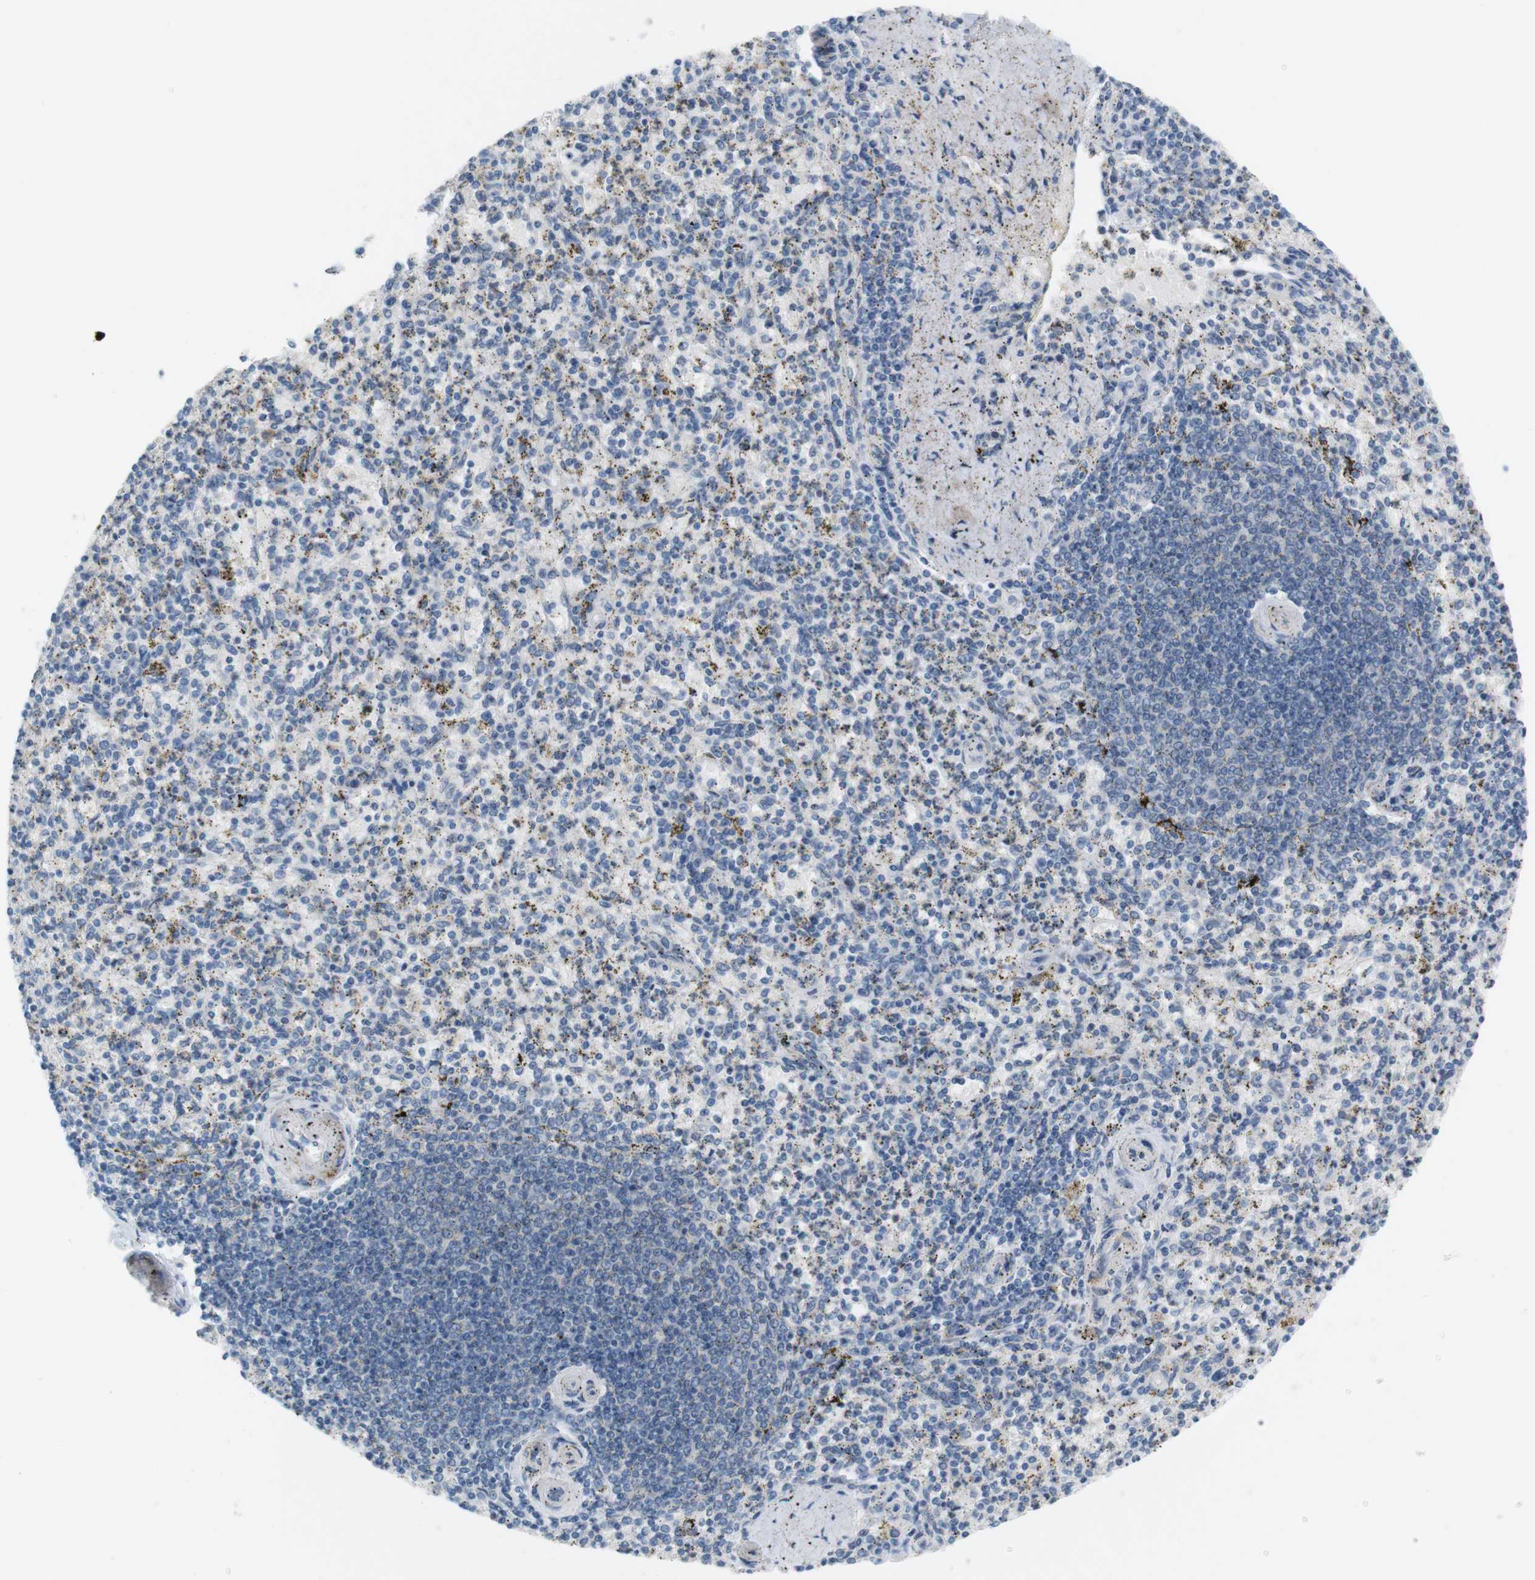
{"staining": {"intensity": "negative", "quantity": "none", "location": "none"}, "tissue": "spleen", "cell_type": "Cells in red pulp", "image_type": "normal", "snomed": [{"axis": "morphology", "description": "Normal tissue, NOS"}, {"axis": "topography", "description": "Spleen"}], "caption": "Protein analysis of benign spleen exhibits no significant expression in cells in red pulp.", "gene": "LRRK2", "patient": {"sex": "male", "age": 72}}